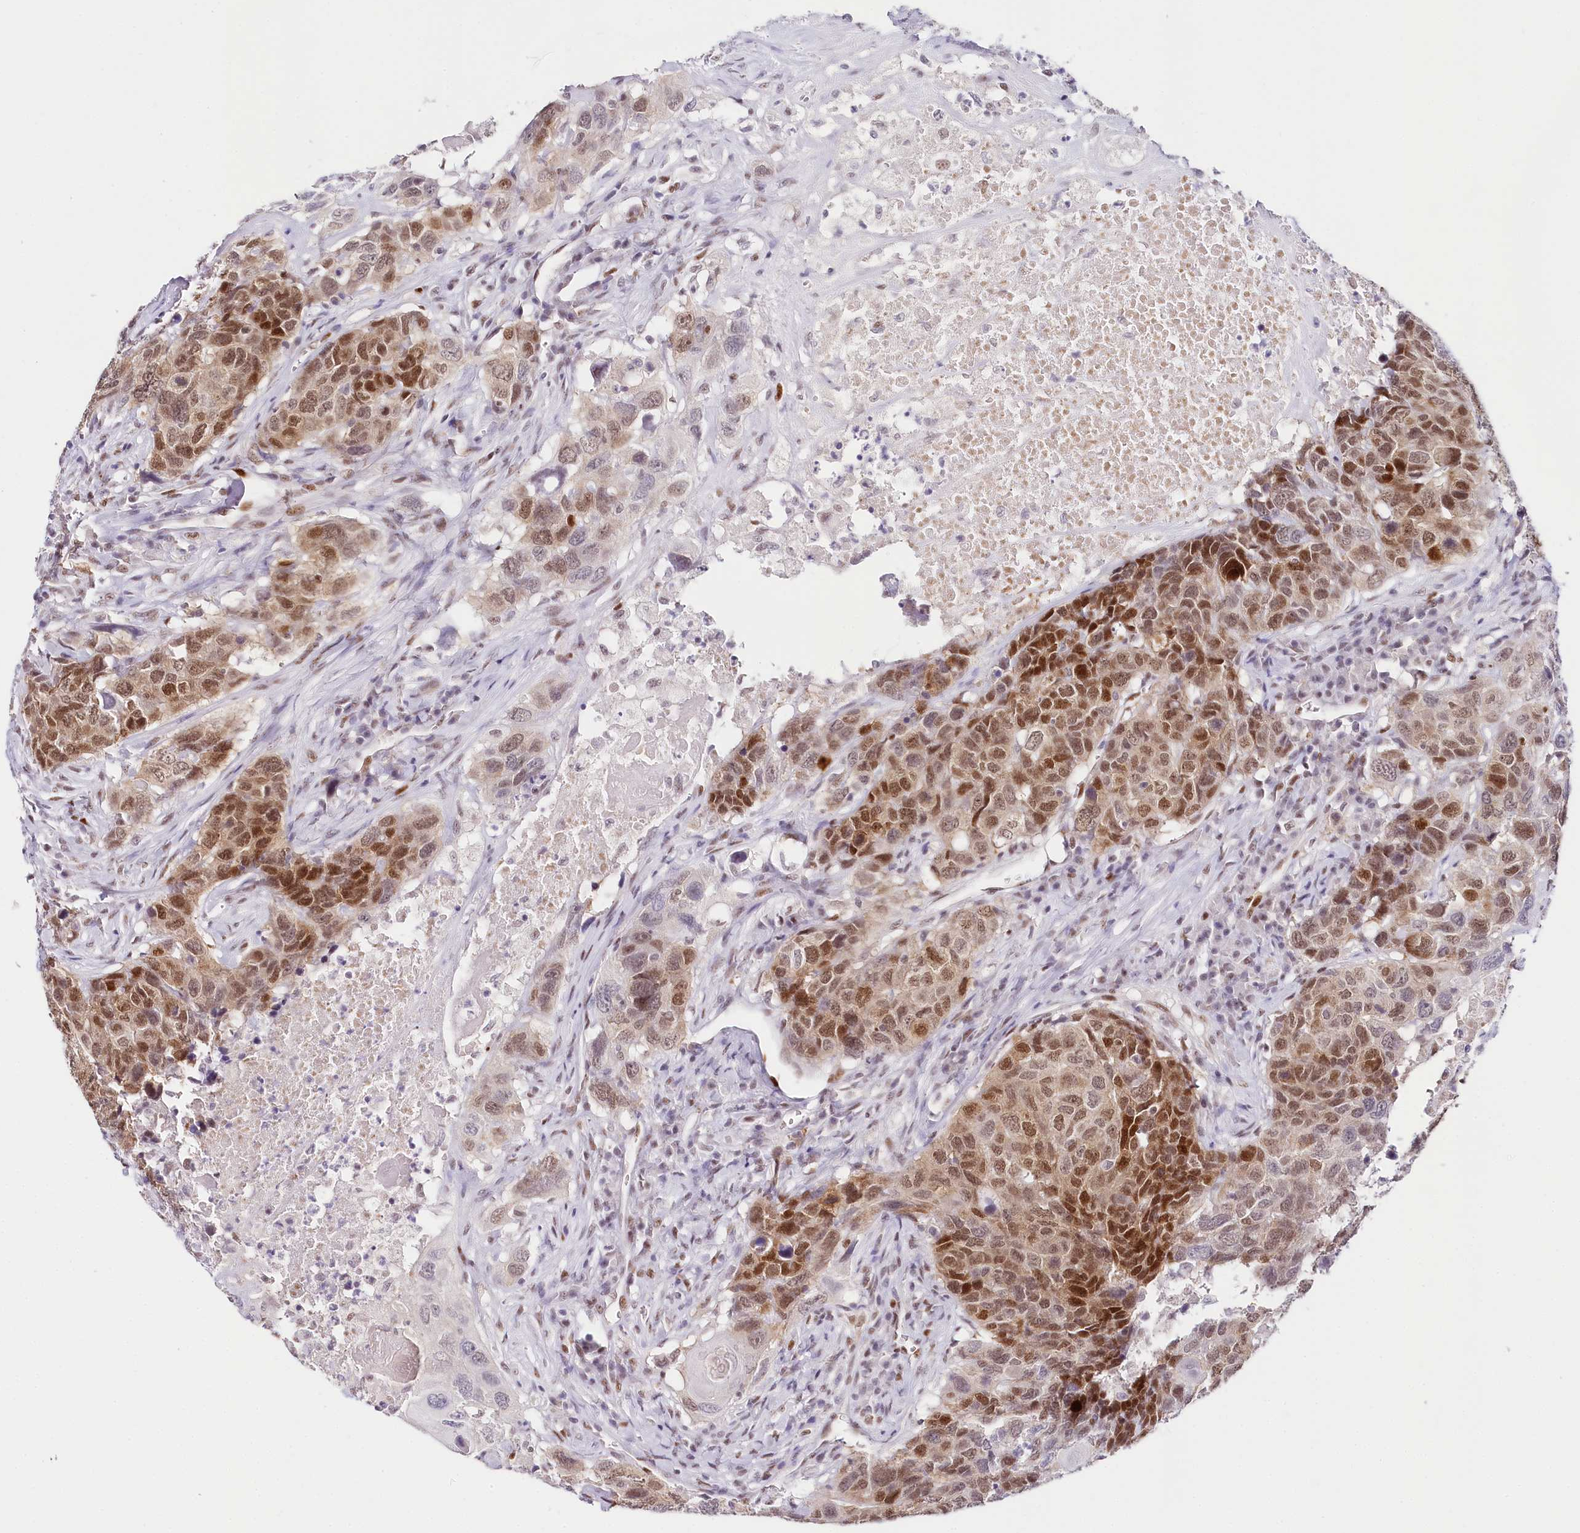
{"staining": {"intensity": "moderate", "quantity": ">75%", "location": "nuclear"}, "tissue": "head and neck cancer", "cell_type": "Tumor cells", "image_type": "cancer", "snomed": [{"axis": "morphology", "description": "Squamous cell carcinoma, NOS"}, {"axis": "topography", "description": "Head-Neck"}], "caption": "Tumor cells display medium levels of moderate nuclear expression in approximately >75% of cells in head and neck cancer. (Brightfield microscopy of DAB IHC at high magnification).", "gene": "TP53", "patient": {"sex": "male", "age": 66}}